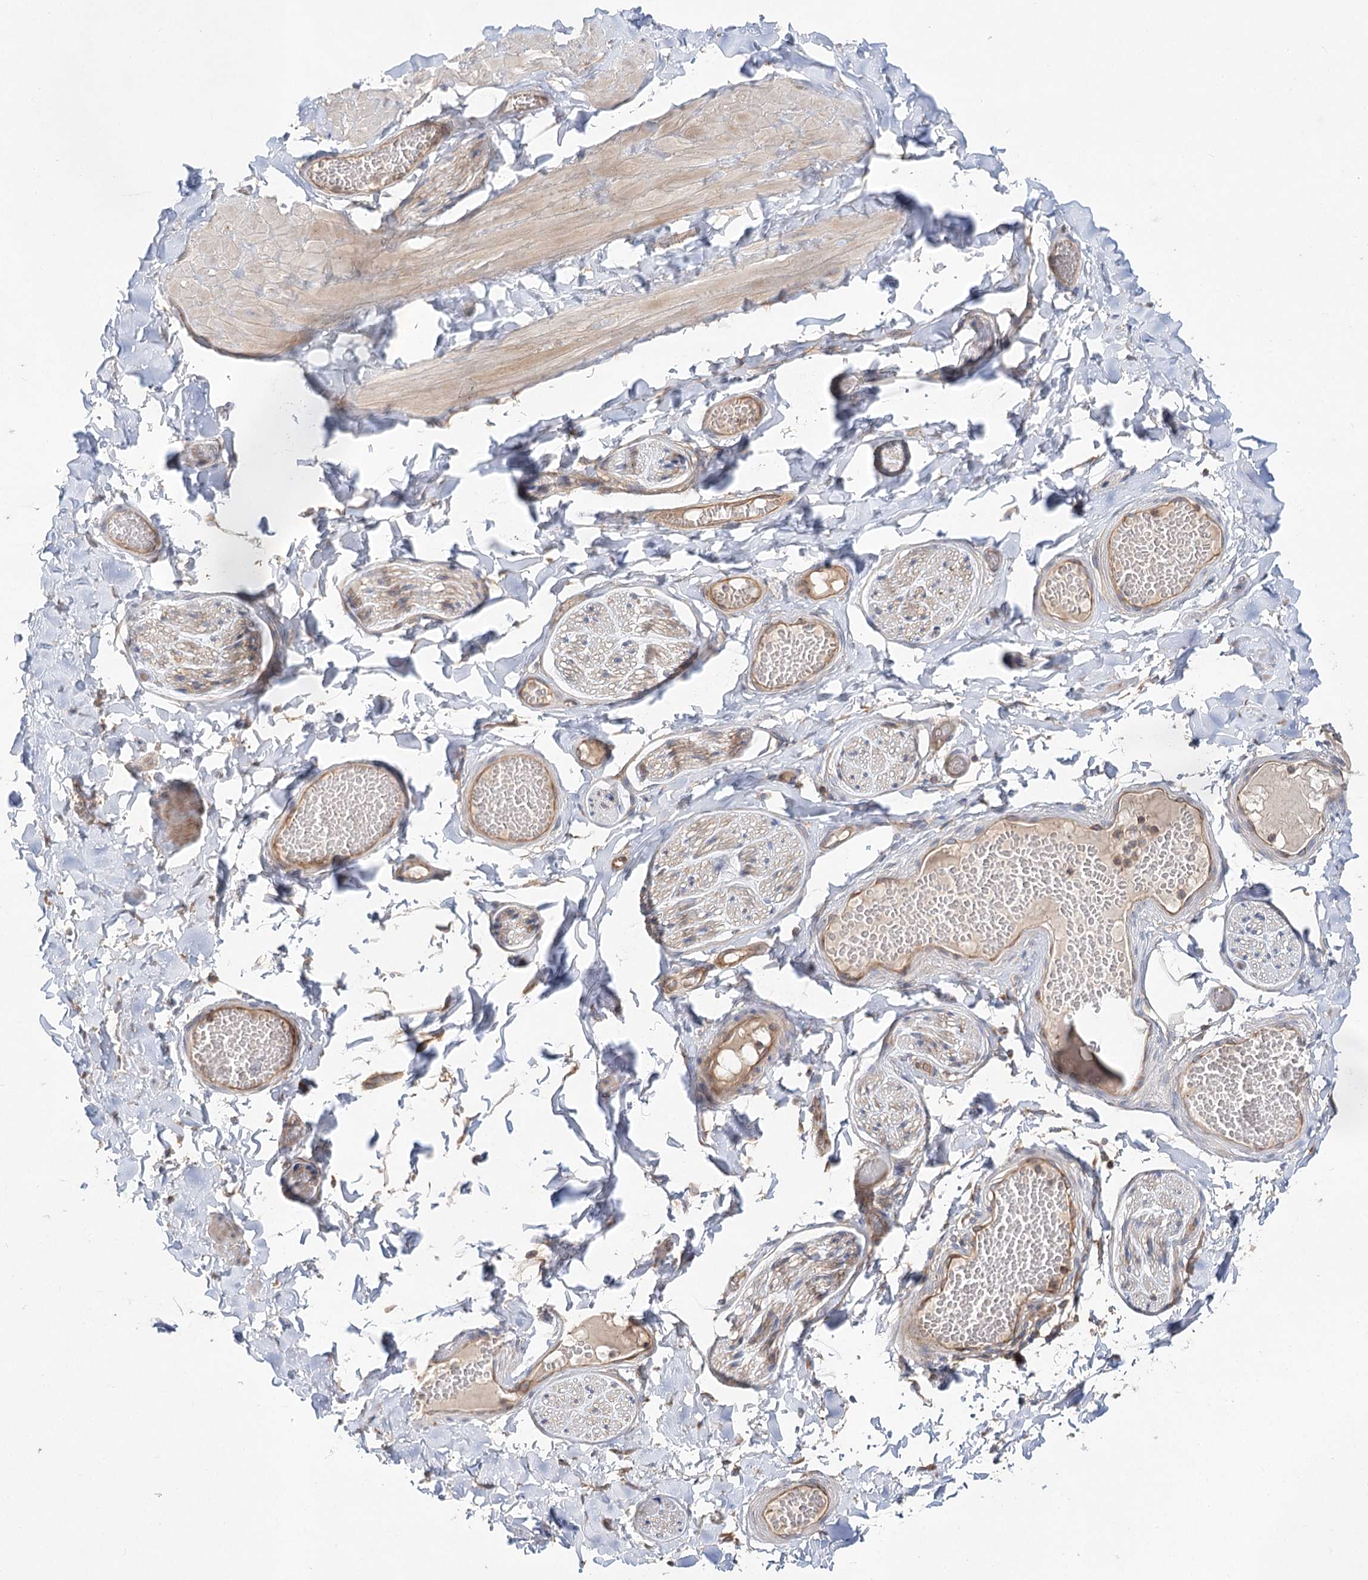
{"staining": {"intensity": "negative", "quantity": "none", "location": "none"}, "tissue": "adipose tissue", "cell_type": "Adipocytes", "image_type": "normal", "snomed": [{"axis": "morphology", "description": "Normal tissue, NOS"}, {"axis": "topography", "description": "Adipose tissue"}, {"axis": "topography", "description": "Vascular tissue"}, {"axis": "topography", "description": "Peripheral nerve tissue"}], "caption": "This photomicrograph is of unremarkable adipose tissue stained with immunohistochemistry to label a protein in brown with the nuclei are counter-stained blue. There is no staining in adipocytes. (Immunohistochemistry (ihc), brightfield microscopy, high magnification).", "gene": "ABRAXAS2", "patient": {"sex": "male", "age": 25}}